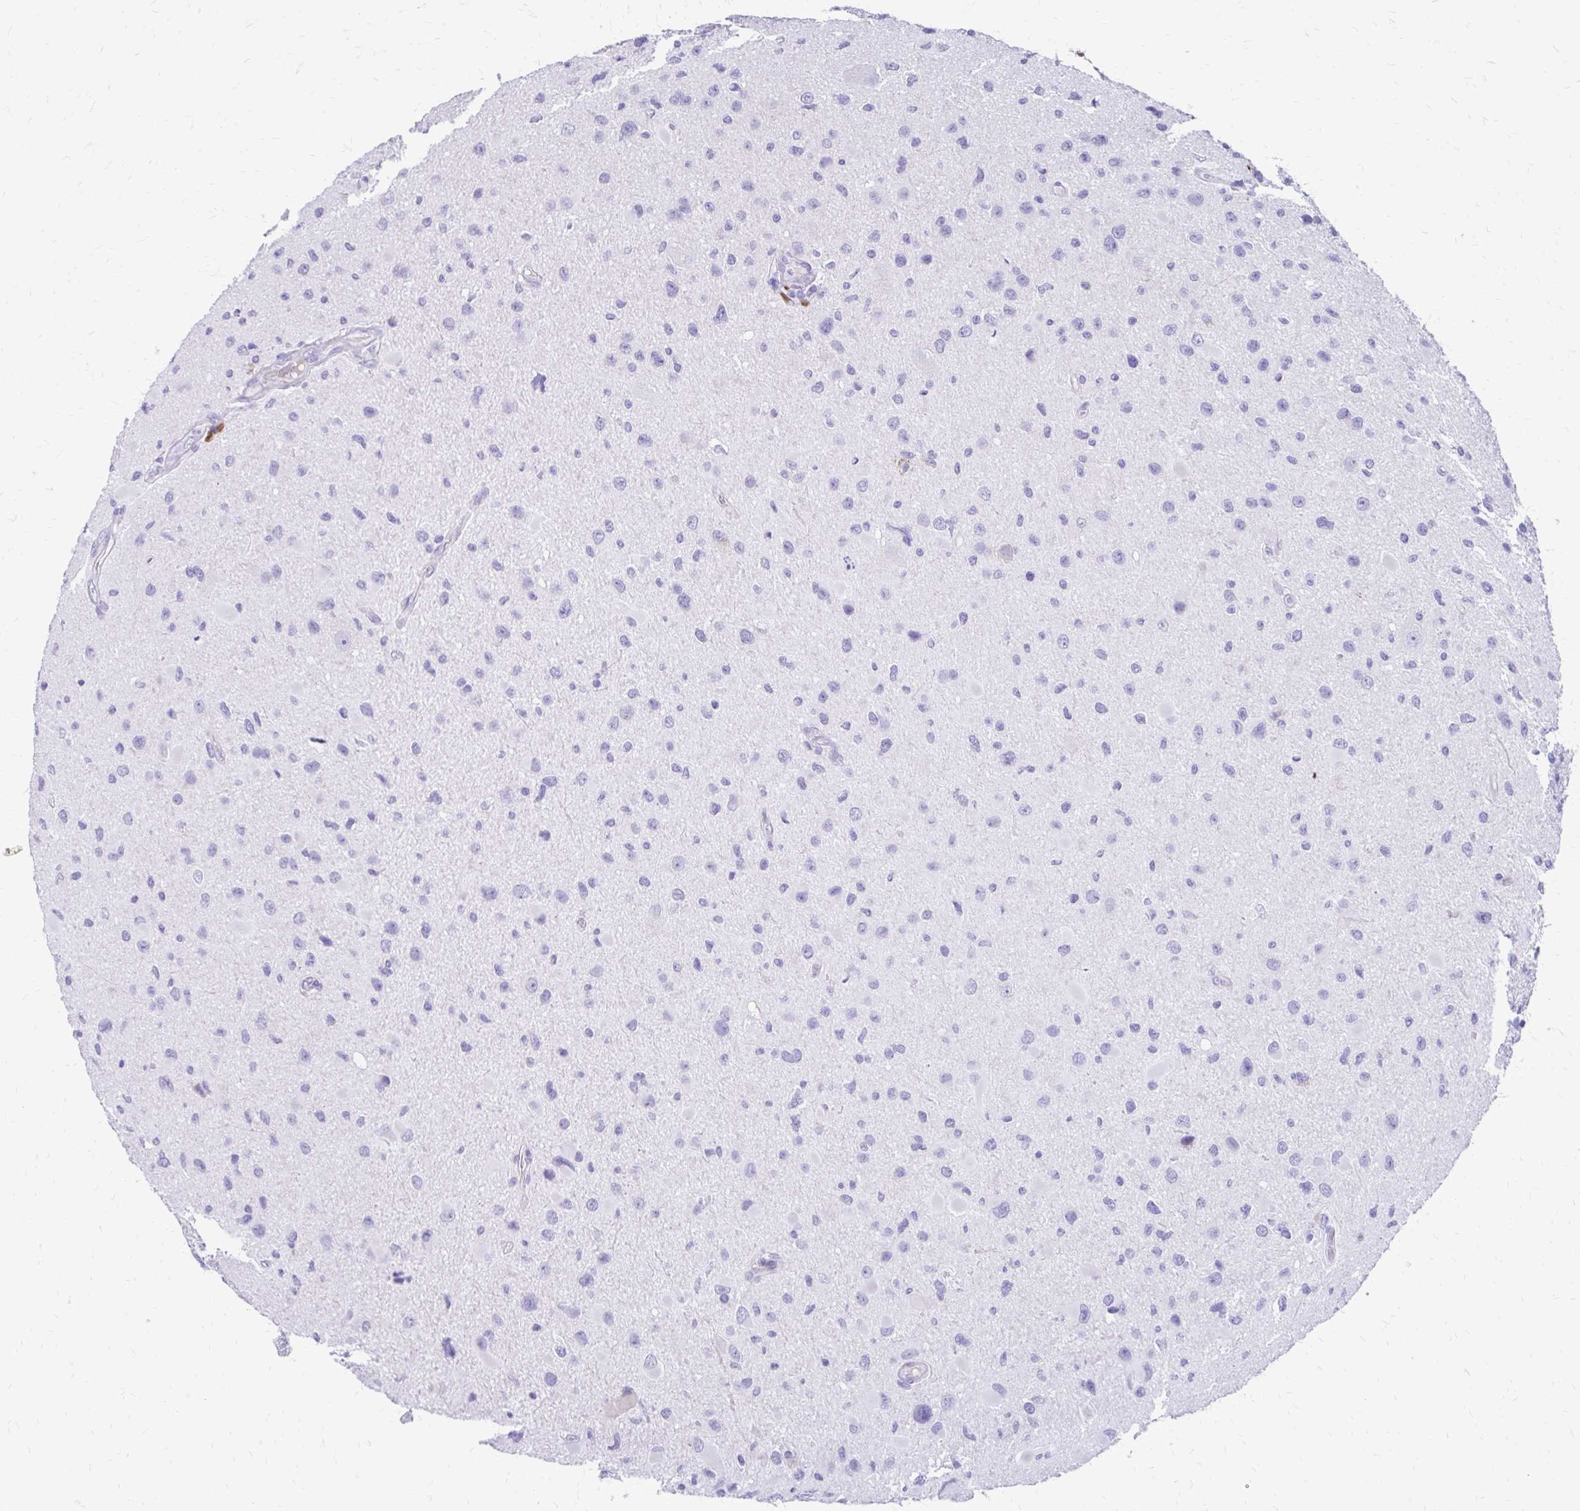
{"staining": {"intensity": "negative", "quantity": "none", "location": "none"}, "tissue": "glioma", "cell_type": "Tumor cells", "image_type": "cancer", "snomed": [{"axis": "morphology", "description": "Glioma, malignant, Low grade"}, {"axis": "topography", "description": "Brain"}], "caption": "DAB (3,3'-diaminobenzidine) immunohistochemical staining of glioma reveals no significant positivity in tumor cells.", "gene": "SATL1", "patient": {"sex": "female", "age": 32}}